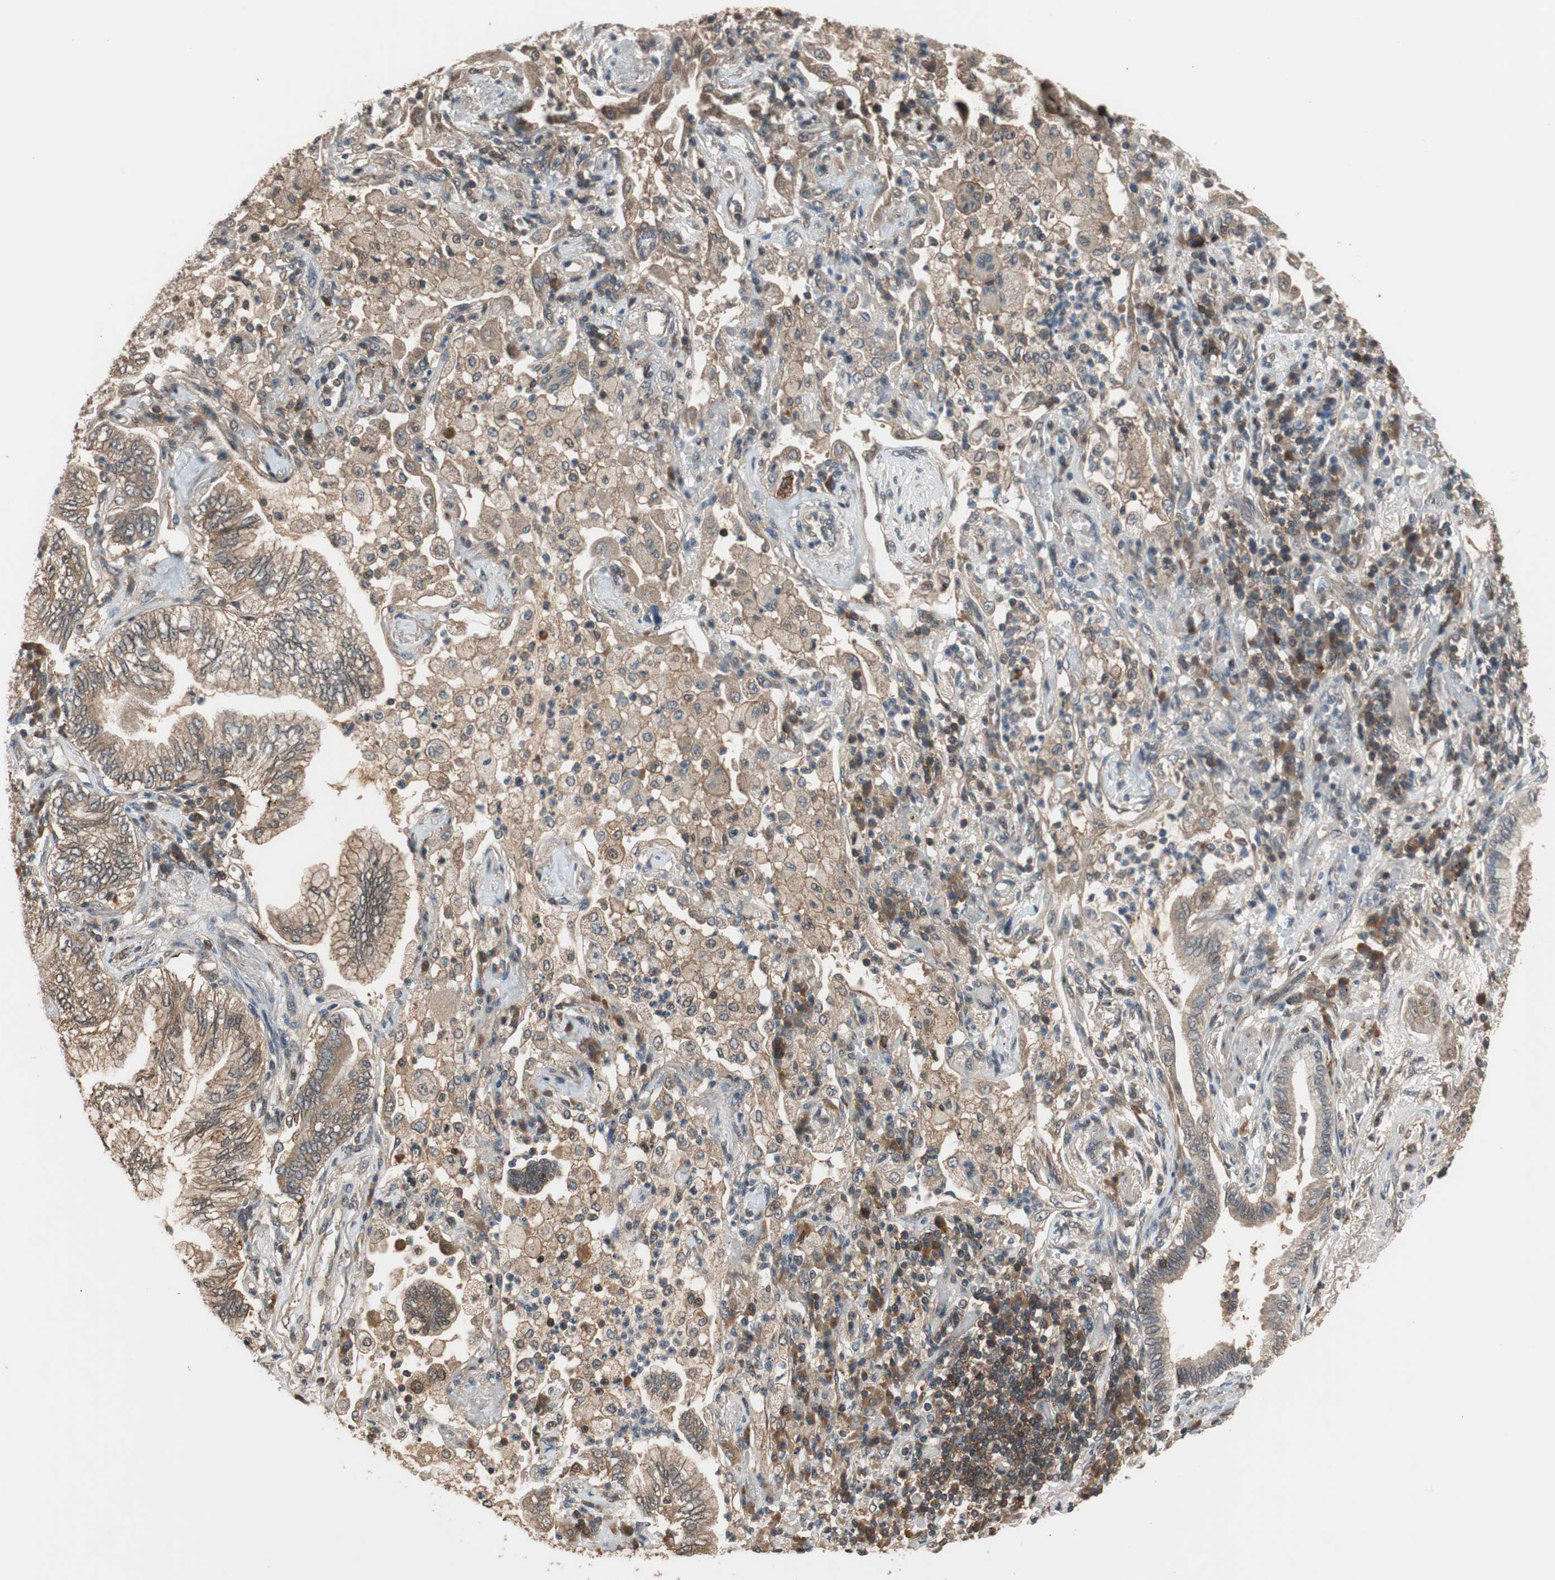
{"staining": {"intensity": "moderate", "quantity": ">75%", "location": "cytoplasmic/membranous"}, "tissue": "lung cancer", "cell_type": "Tumor cells", "image_type": "cancer", "snomed": [{"axis": "morphology", "description": "Normal tissue, NOS"}, {"axis": "morphology", "description": "Adenocarcinoma, NOS"}, {"axis": "topography", "description": "Bronchus"}, {"axis": "topography", "description": "Lung"}], "caption": "Human lung cancer (adenocarcinoma) stained for a protein (brown) exhibits moderate cytoplasmic/membranous positive expression in approximately >75% of tumor cells.", "gene": "TMEM230", "patient": {"sex": "female", "age": 70}}